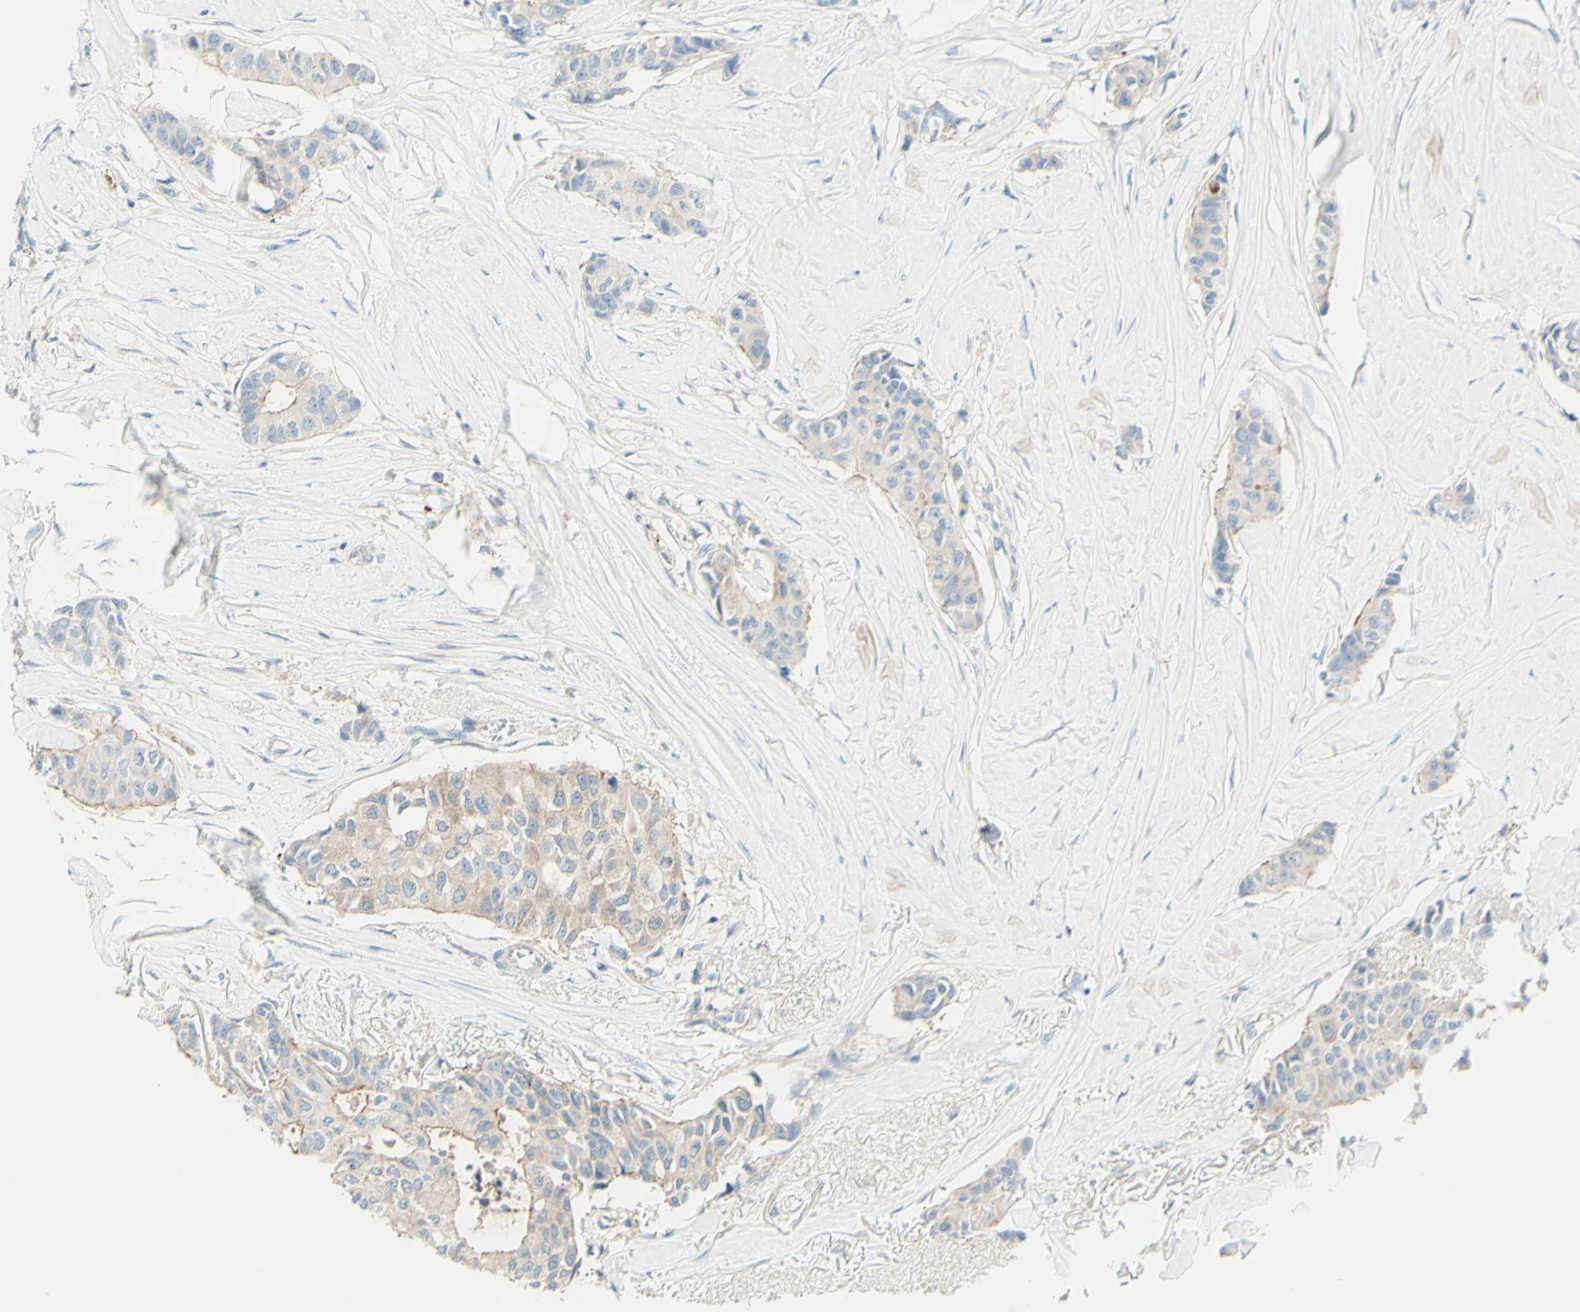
{"staining": {"intensity": "weak", "quantity": "<25%", "location": "cytoplasmic/membranous"}, "tissue": "breast cancer", "cell_type": "Tumor cells", "image_type": "cancer", "snomed": [{"axis": "morphology", "description": "Duct carcinoma"}, {"axis": "topography", "description": "Breast"}], "caption": "DAB immunohistochemical staining of breast cancer demonstrates no significant expression in tumor cells.", "gene": "MTM1", "patient": {"sex": "female", "age": 80}}